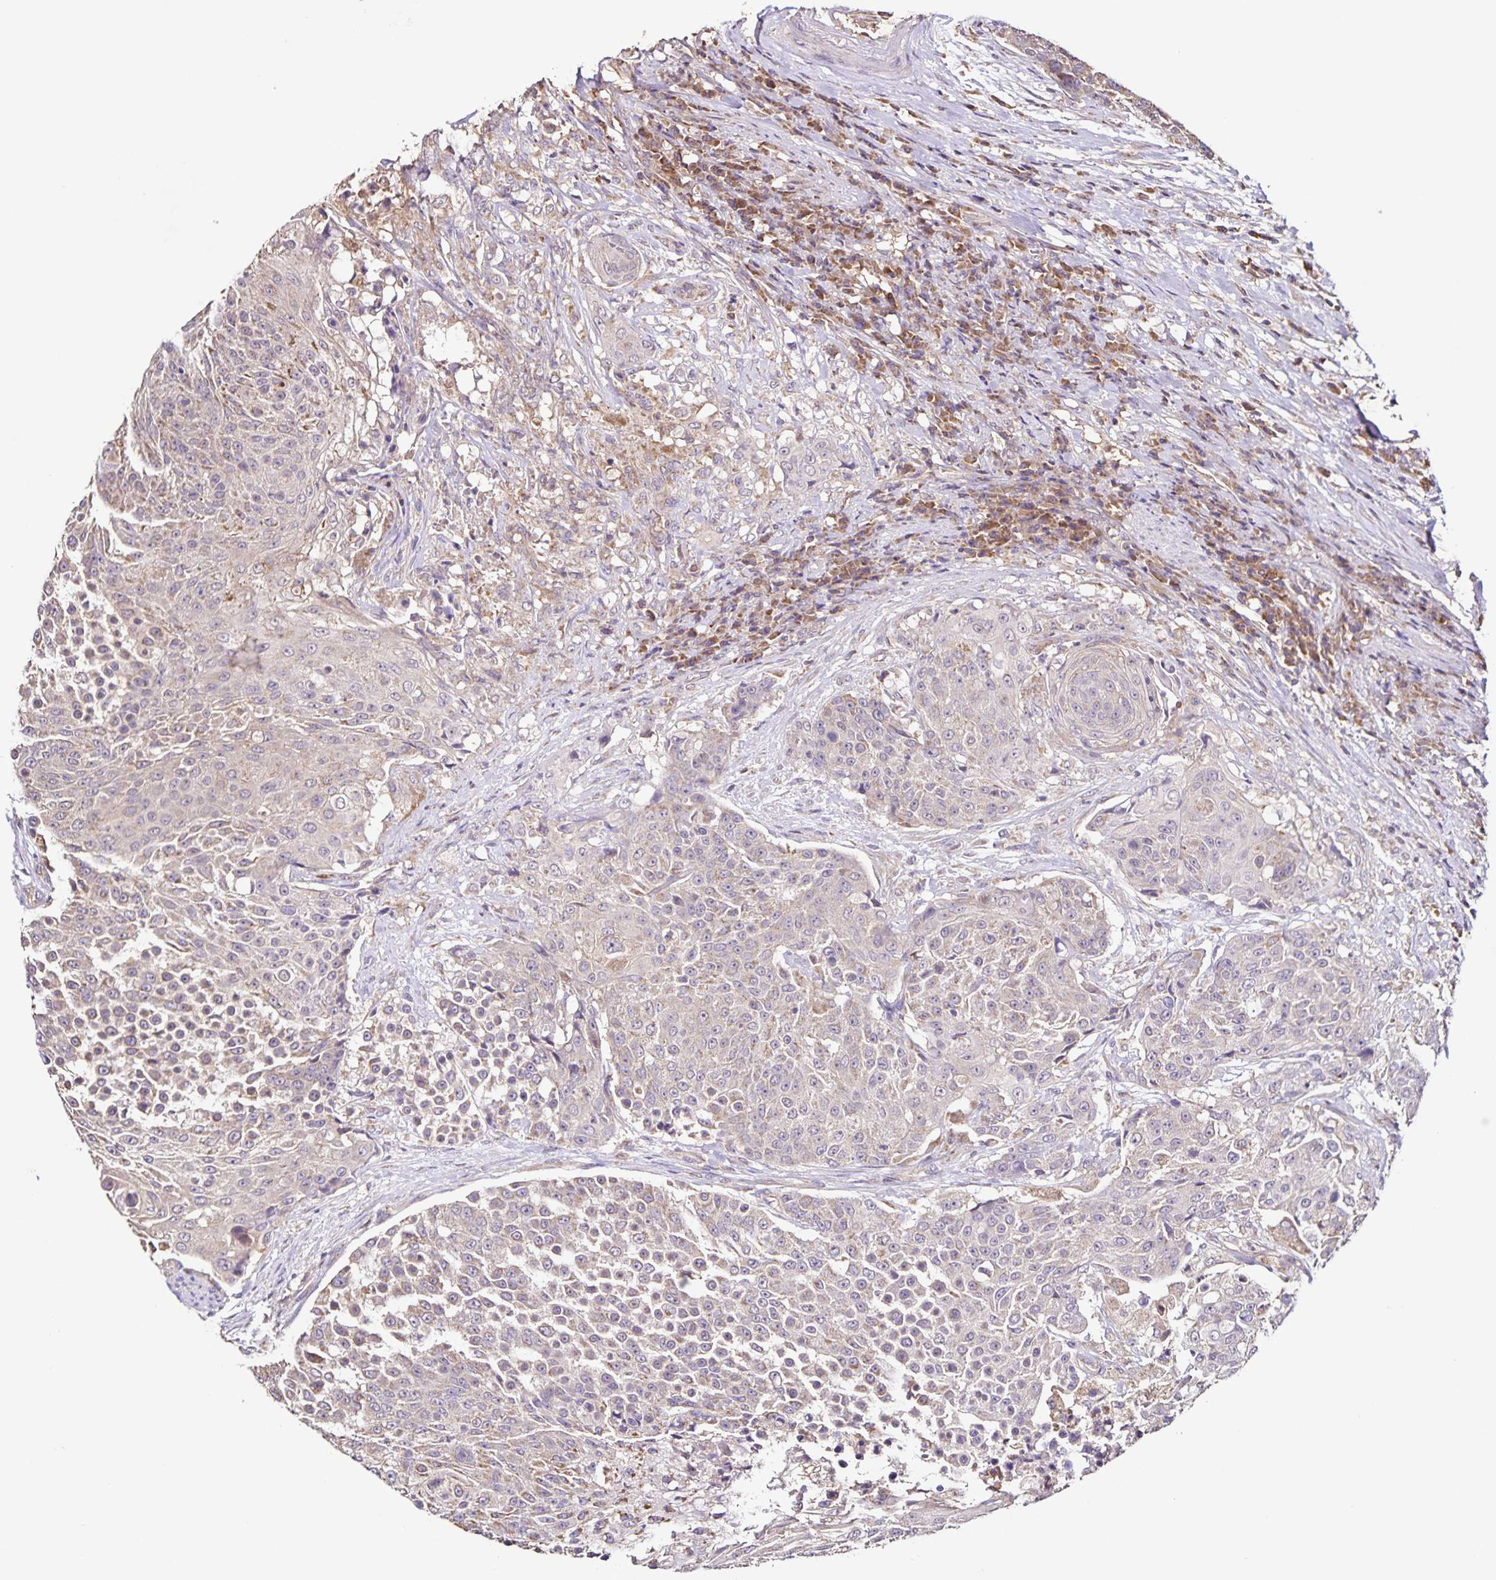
{"staining": {"intensity": "weak", "quantity": "<25%", "location": "cytoplasmic/membranous"}, "tissue": "urothelial cancer", "cell_type": "Tumor cells", "image_type": "cancer", "snomed": [{"axis": "morphology", "description": "Urothelial carcinoma, High grade"}, {"axis": "topography", "description": "Urinary bladder"}], "caption": "Immunohistochemistry (IHC) photomicrograph of neoplastic tissue: urothelial carcinoma (high-grade) stained with DAB (3,3'-diaminobenzidine) displays no significant protein expression in tumor cells.", "gene": "MAN1A1", "patient": {"sex": "female", "age": 63}}